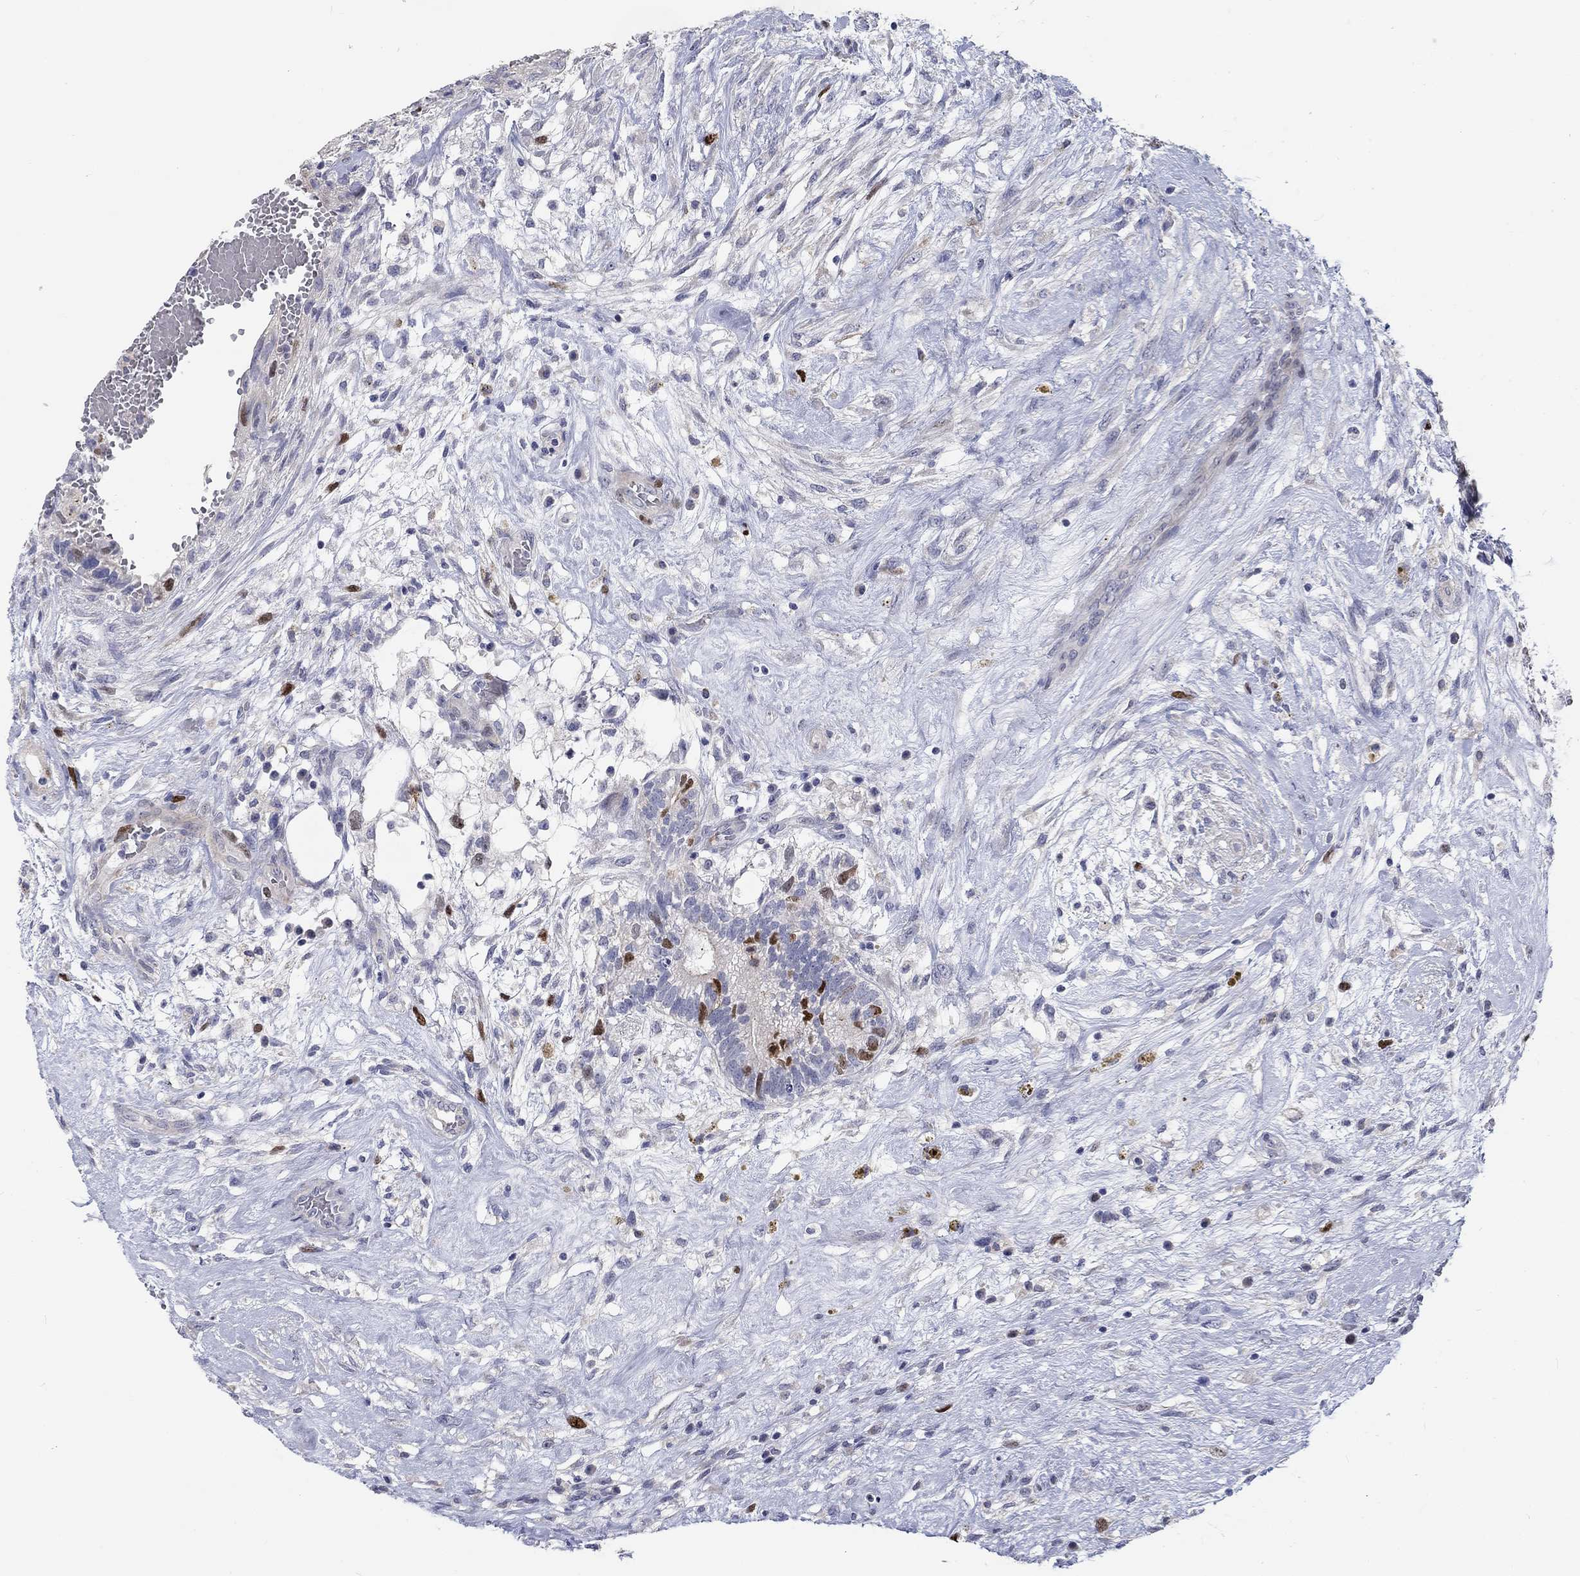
{"staining": {"intensity": "strong", "quantity": "<25%", "location": "nuclear"}, "tissue": "testis cancer", "cell_type": "Tumor cells", "image_type": "cancer", "snomed": [{"axis": "morphology", "description": "Normal tissue, NOS"}, {"axis": "morphology", "description": "Carcinoma, Embryonal, NOS"}, {"axis": "topography", "description": "Testis"}, {"axis": "topography", "description": "Epididymis"}], "caption": "There is medium levels of strong nuclear staining in tumor cells of testis embryonal carcinoma, as demonstrated by immunohistochemical staining (brown color).", "gene": "PRC1", "patient": {"sex": "male", "age": 32}}